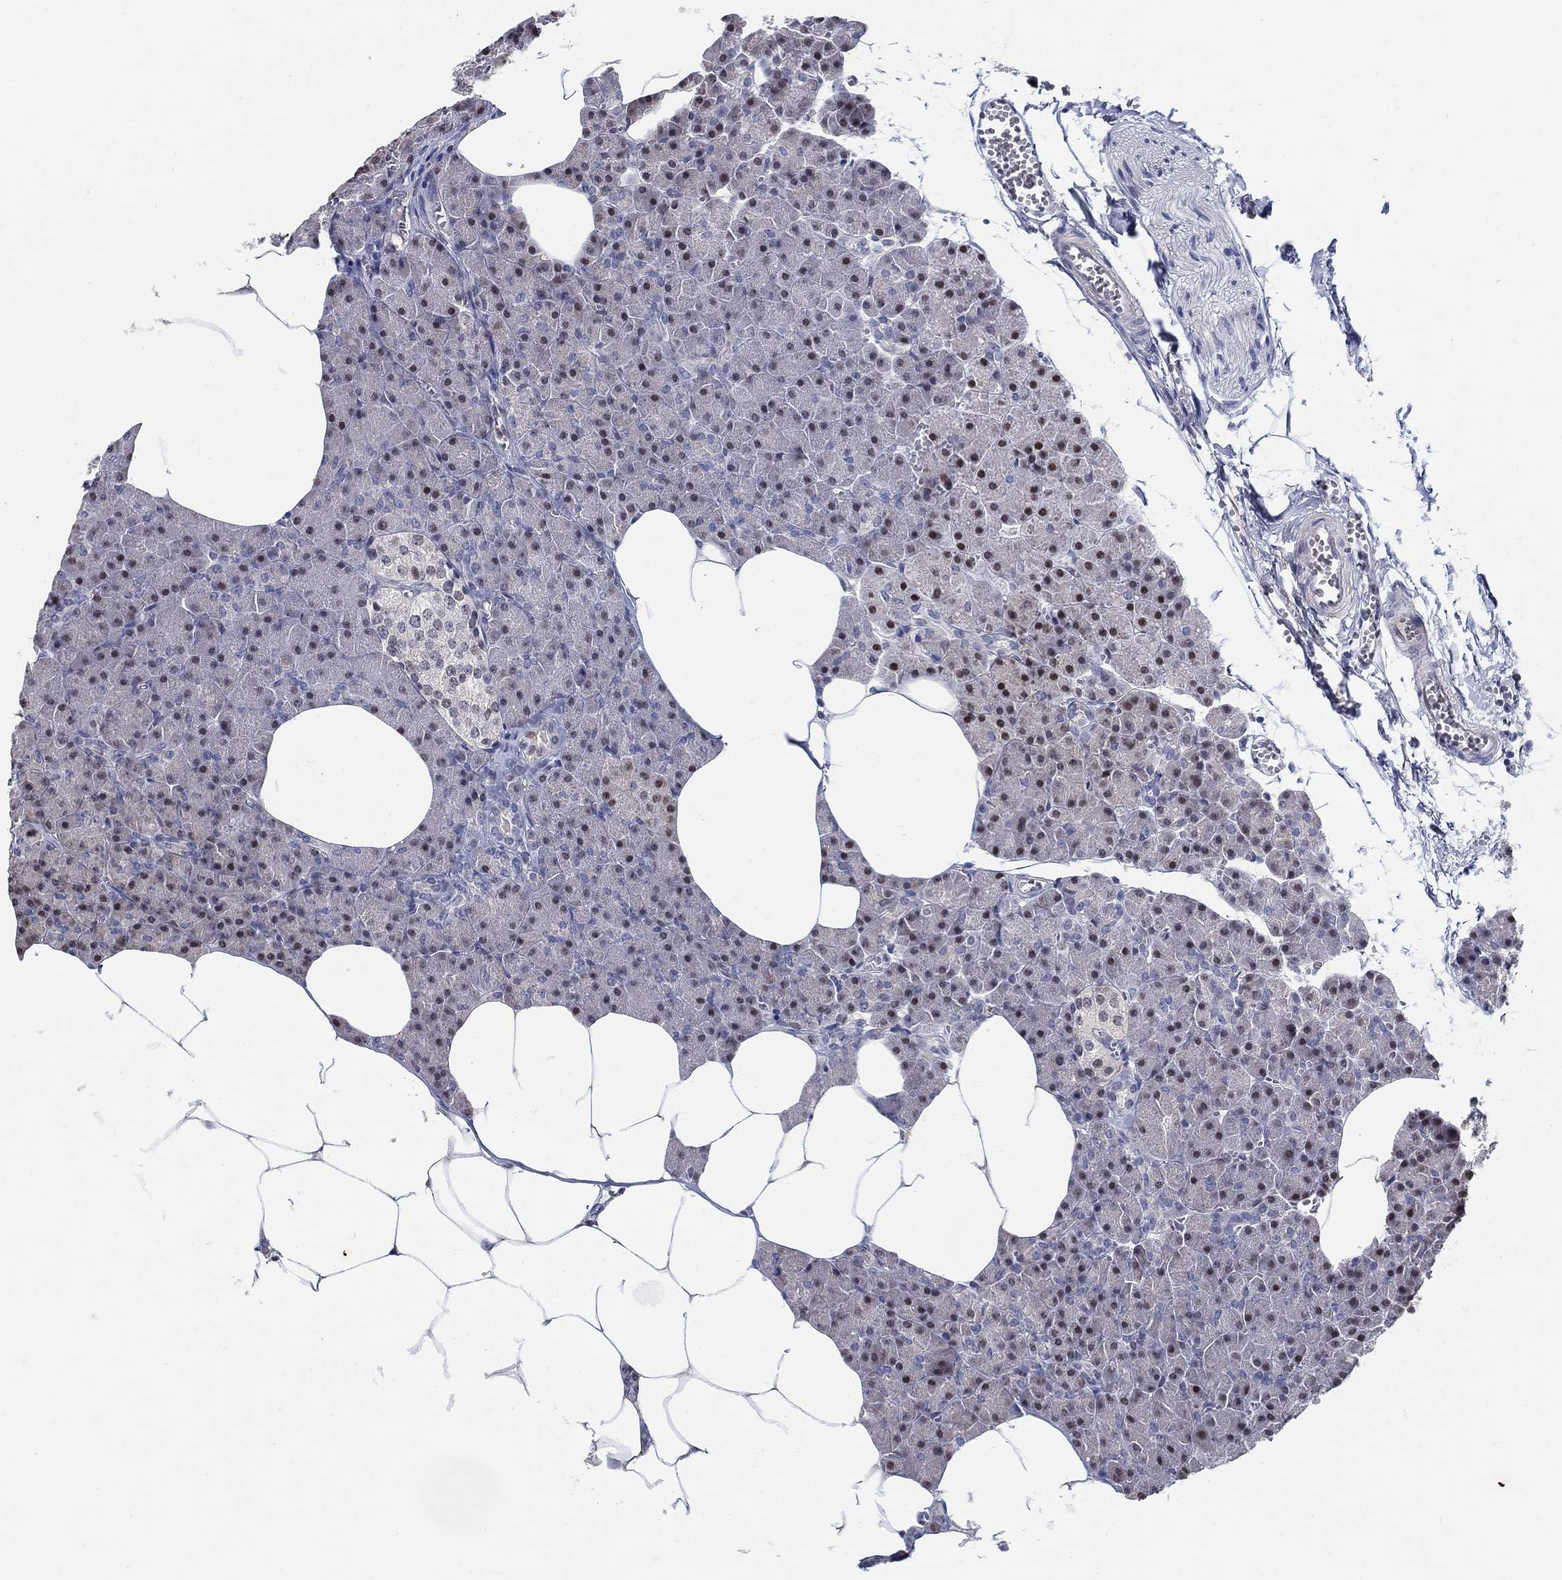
{"staining": {"intensity": "strong", "quantity": "<25%", "location": "nuclear"}, "tissue": "pancreas", "cell_type": "Exocrine glandular cells", "image_type": "normal", "snomed": [{"axis": "morphology", "description": "Normal tissue, NOS"}, {"axis": "topography", "description": "Pancreas"}], "caption": "Benign pancreas demonstrates strong nuclear positivity in about <25% of exocrine glandular cells, visualized by immunohistochemistry. (DAB IHC with brightfield microscopy, high magnification).", "gene": "C16orf46", "patient": {"sex": "female", "age": 45}}